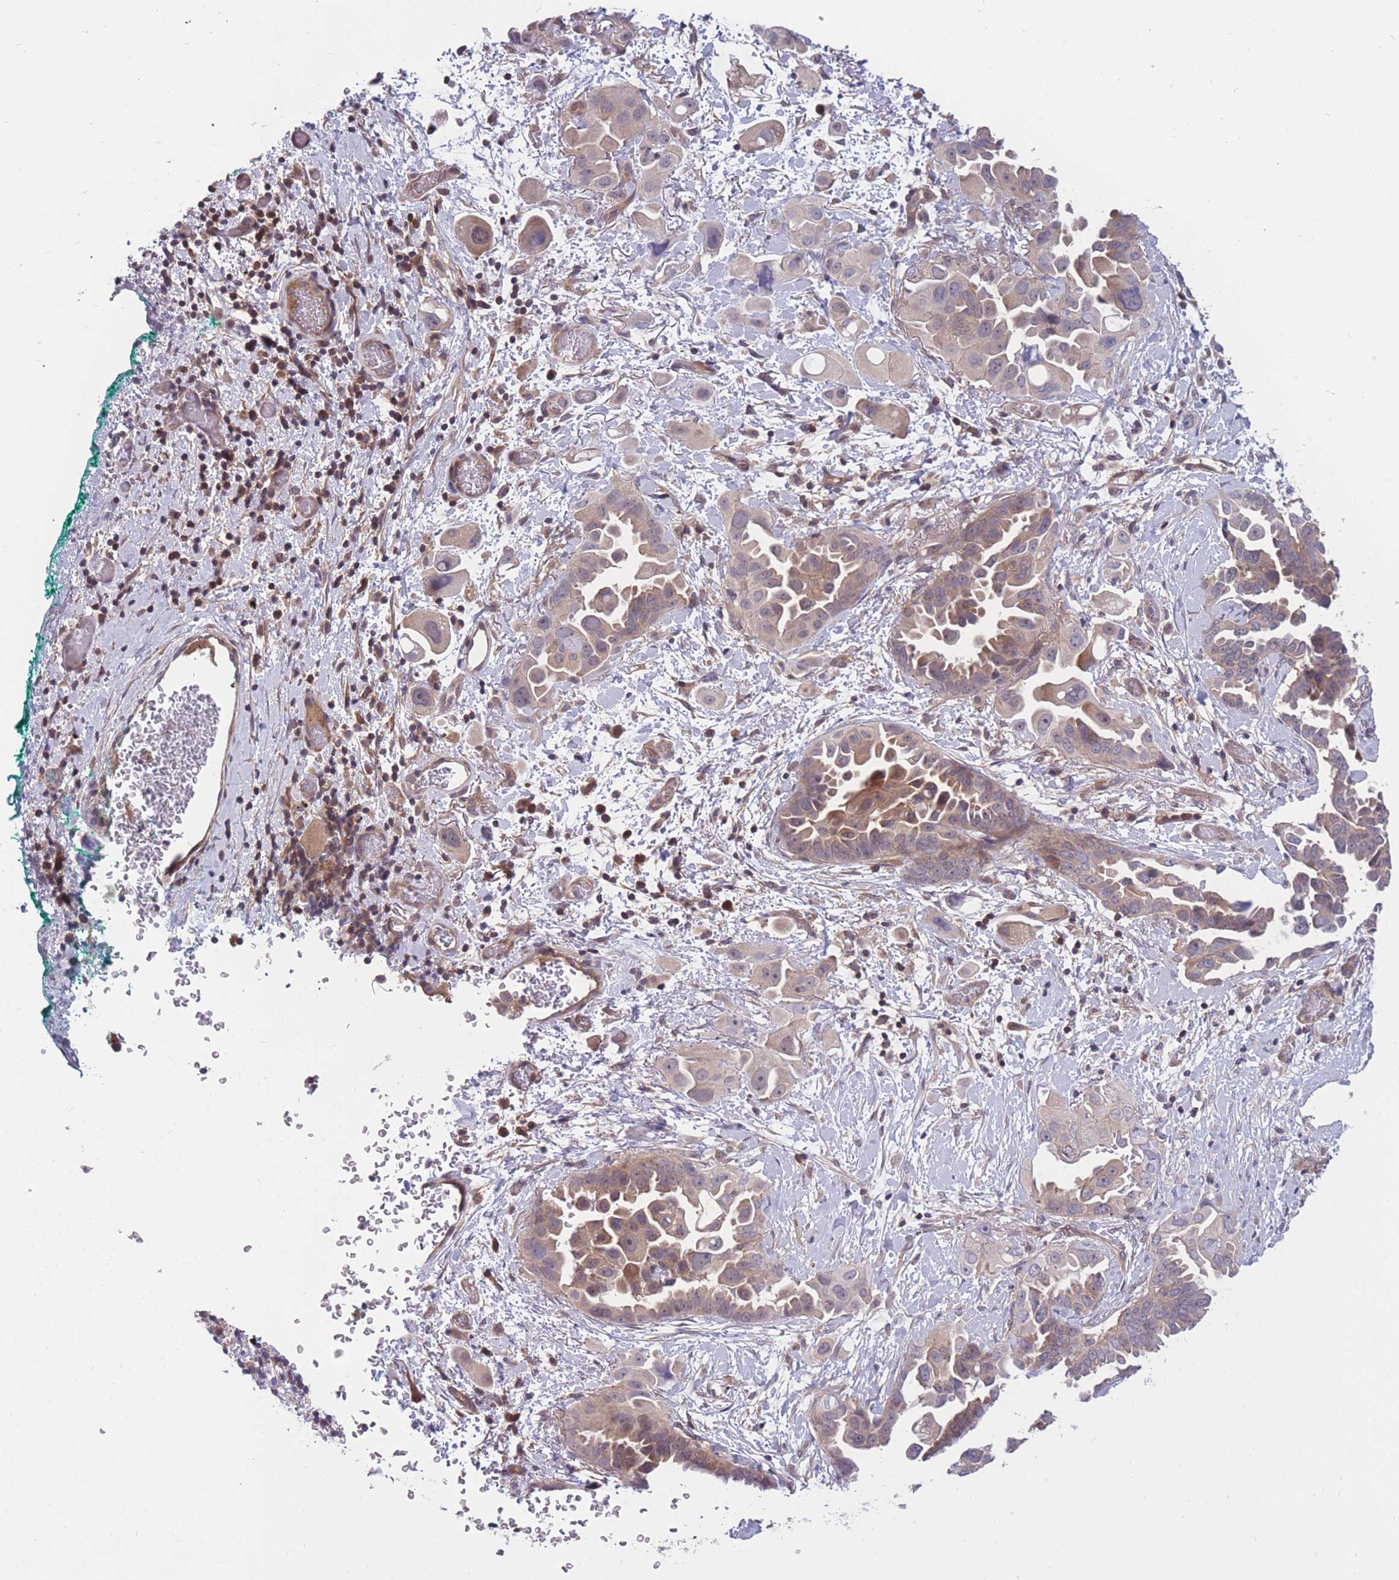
{"staining": {"intensity": "moderate", "quantity": ">75%", "location": "cytoplasmic/membranous"}, "tissue": "lung cancer", "cell_type": "Tumor cells", "image_type": "cancer", "snomed": [{"axis": "morphology", "description": "Adenocarcinoma, NOS"}, {"axis": "topography", "description": "Lung"}], "caption": "This is a histology image of immunohistochemistry staining of lung cancer, which shows moderate expression in the cytoplasmic/membranous of tumor cells.", "gene": "UBE2N", "patient": {"sex": "female", "age": 67}}